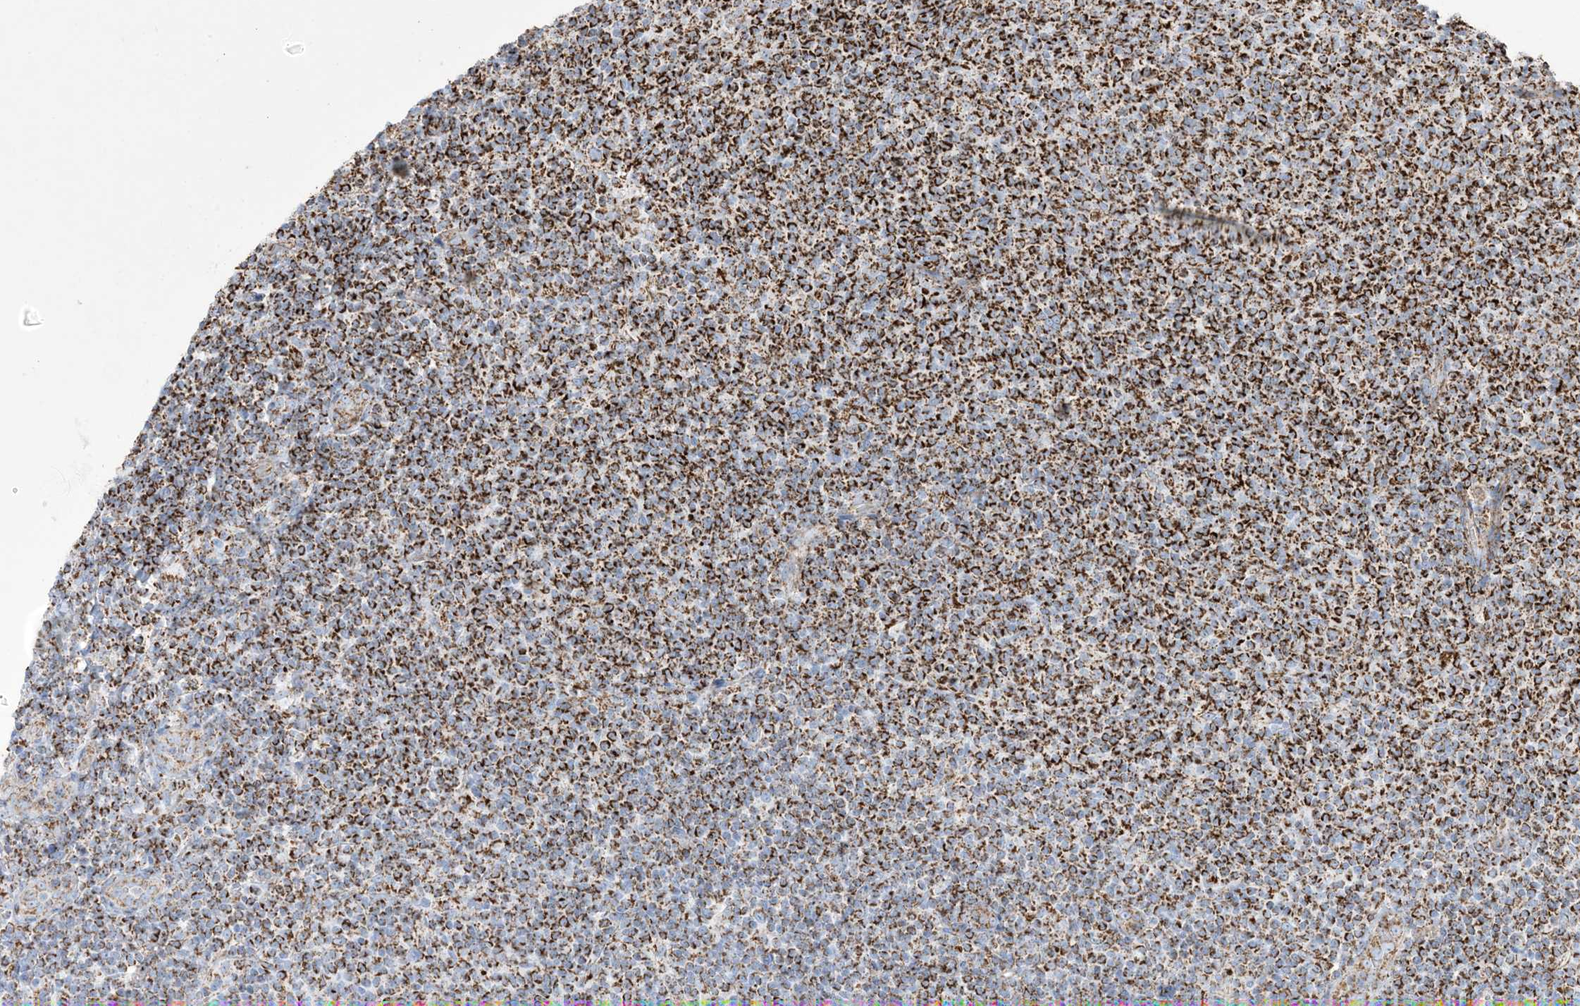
{"staining": {"intensity": "strong", "quantity": ">75%", "location": "cytoplasmic/membranous"}, "tissue": "lymphoma", "cell_type": "Tumor cells", "image_type": "cancer", "snomed": [{"axis": "morphology", "description": "Malignant lymphoma, non-Hodgkin's type, Low grade"}, {"axis": "topography", "description": "Lymph node"}], "caption": "Malignant lymphoma, non-Hodgkin's type (low-grade) stained with a brown dye reveals strong cytoplasmic/membranous positive positivity in approximately >75% of tumor cells.", "gene": "SAMM50", "patient": {"sex": "male", "age": 66}}